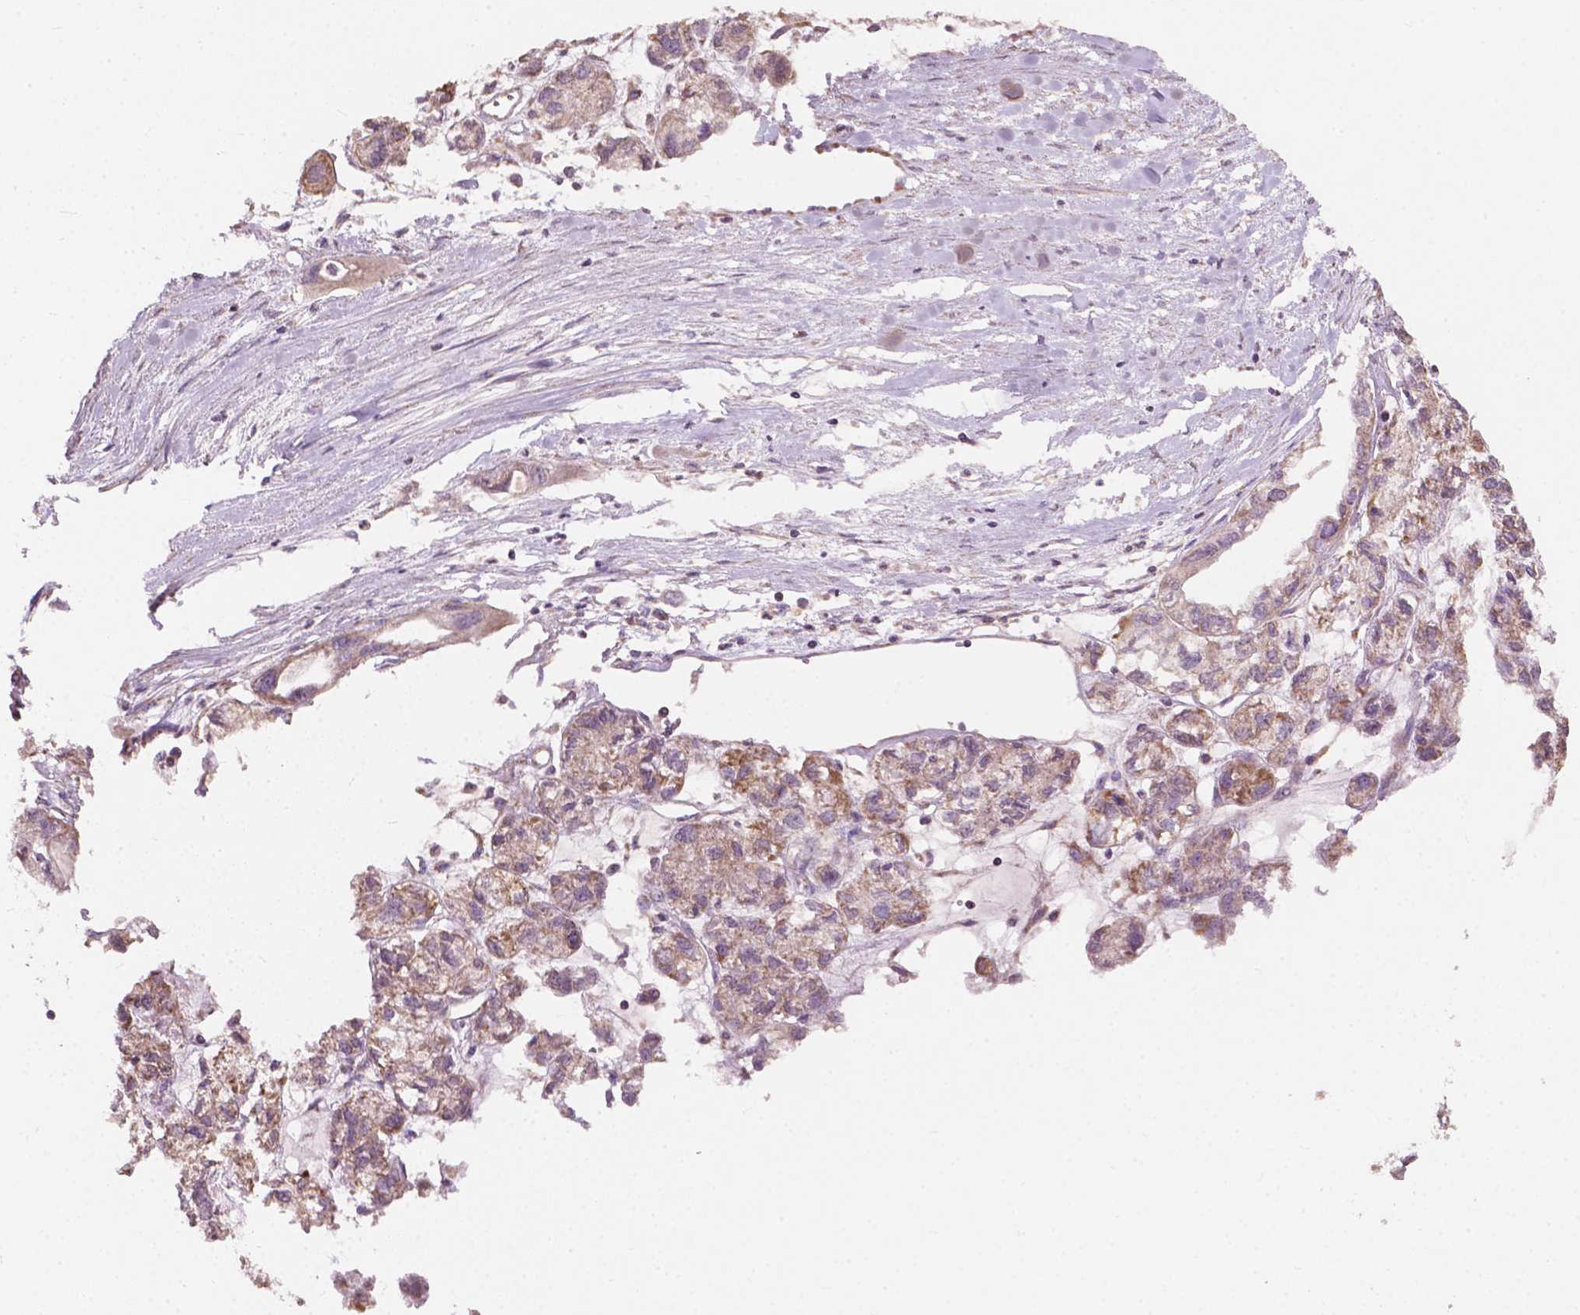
{"staining": {"intensity": "weak", "quantity": ">75%", "location": "cytoplasmic/membranous"}, "tissue": "ovarian cancer", "cell_type": "Tumor cells", "image_type": "cancer", "snomed": [{"axis": "morphology", "description": "Carcinoma, endometroid"}, {"axis": "topography", "description": "Ovary"}], "caption": "Protein expression analysis of ovarian cancer displays weak cytoplasmic/membranous positivity in approximately >75% of tumor cells. Nuclei are stained in blue.", "gene": "NDUFA10", "patient": {"sex": "female", "age": 64}}